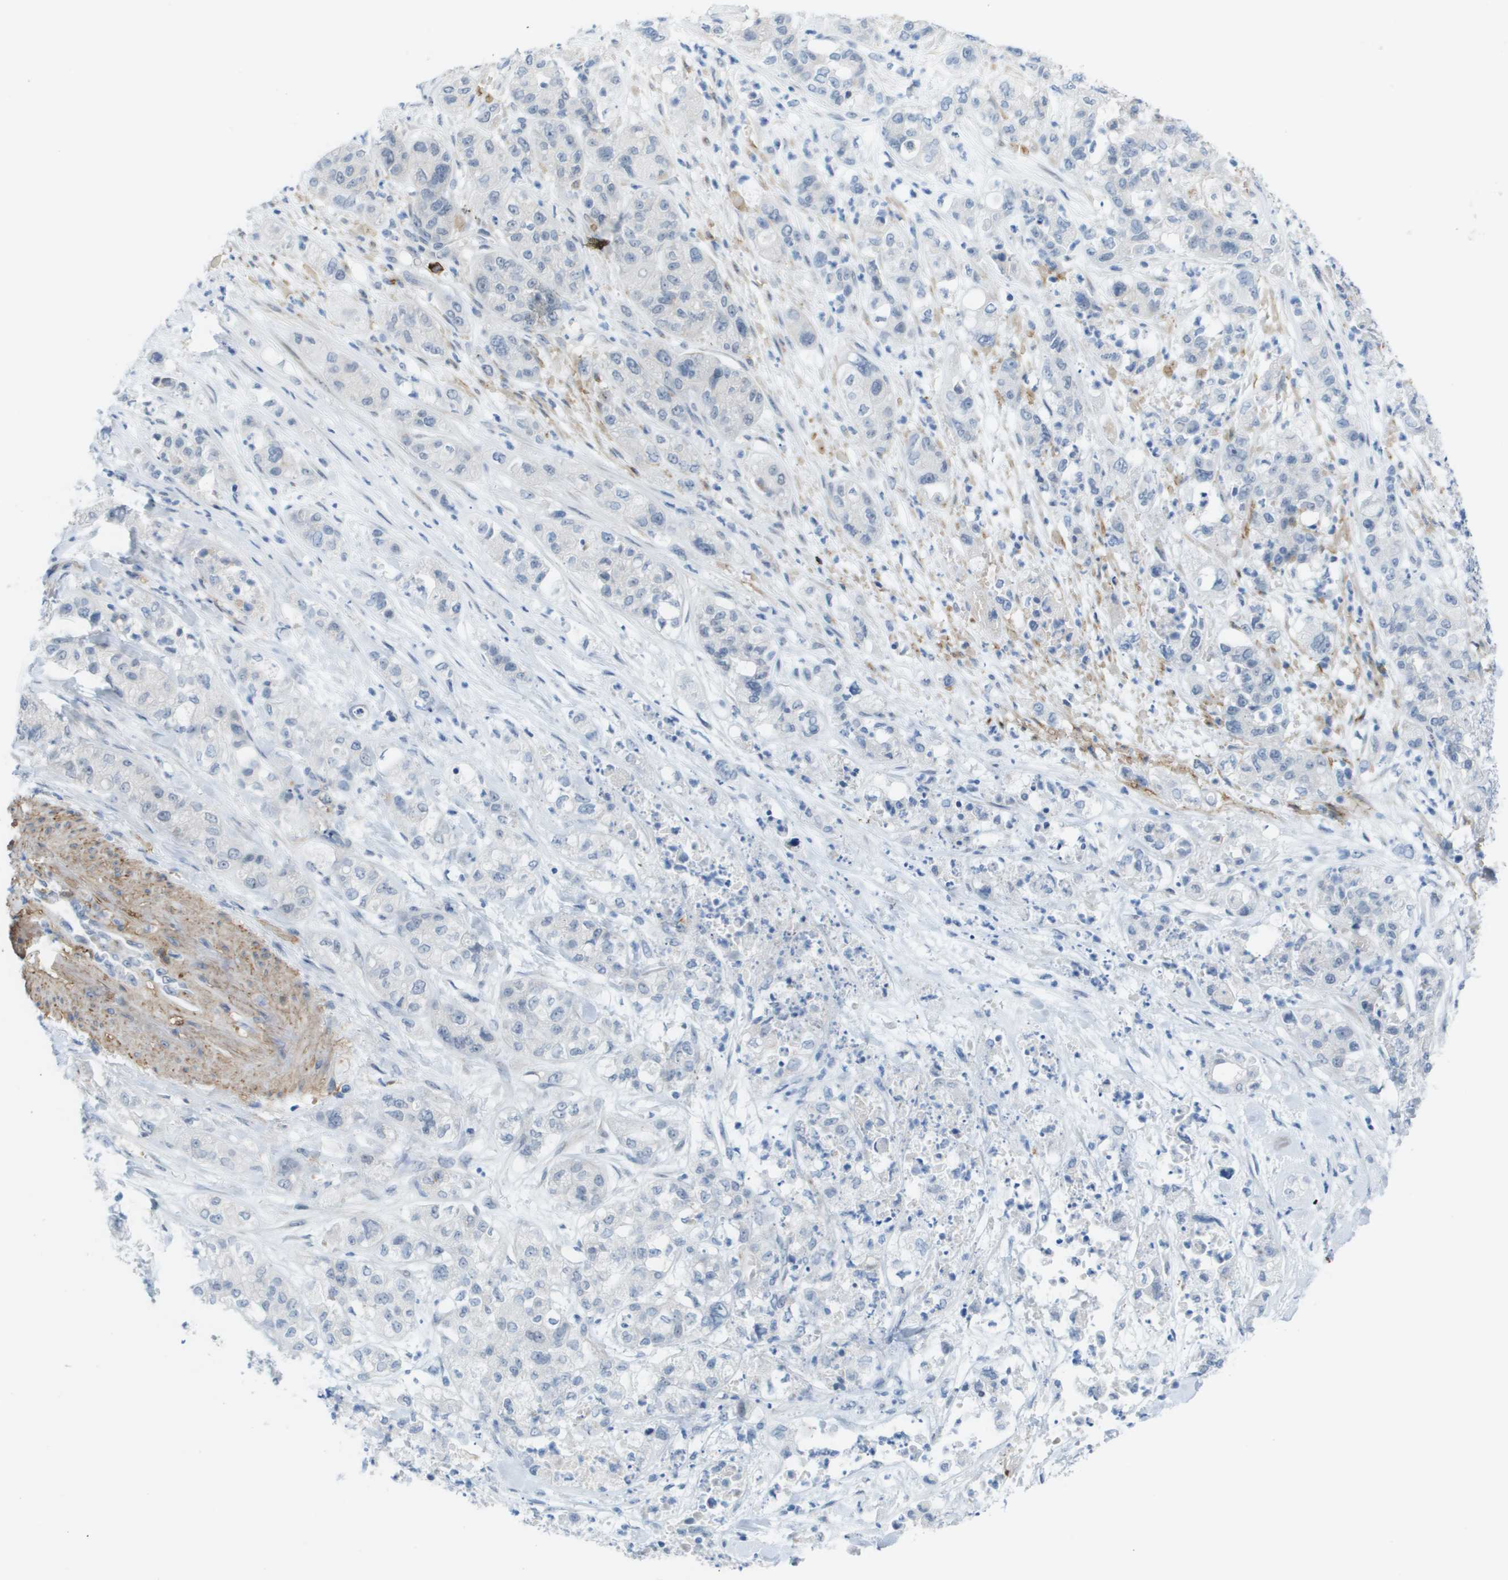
{"staining": {"intensity": "negative", "quantity": "none", "location": "none"}, "tissue": "pancreatic cancer", "cell_type": "Tumor cells", "image_type": "cancer", "snomed": [{"axis": "morphology", "description": "Adenocarcinoma, NOS"}, {"axis": "topography", "description": "Pancreas"}], "caption": "Immunohistochemistry (IHC) photomicrograph of adenocarcinoma (pancreatic) stained for a protein (brown), which demonstrates no expression in tumor cells.", "gene": "ZBTB43", "patient": {"sex": "female", "age": 78}}